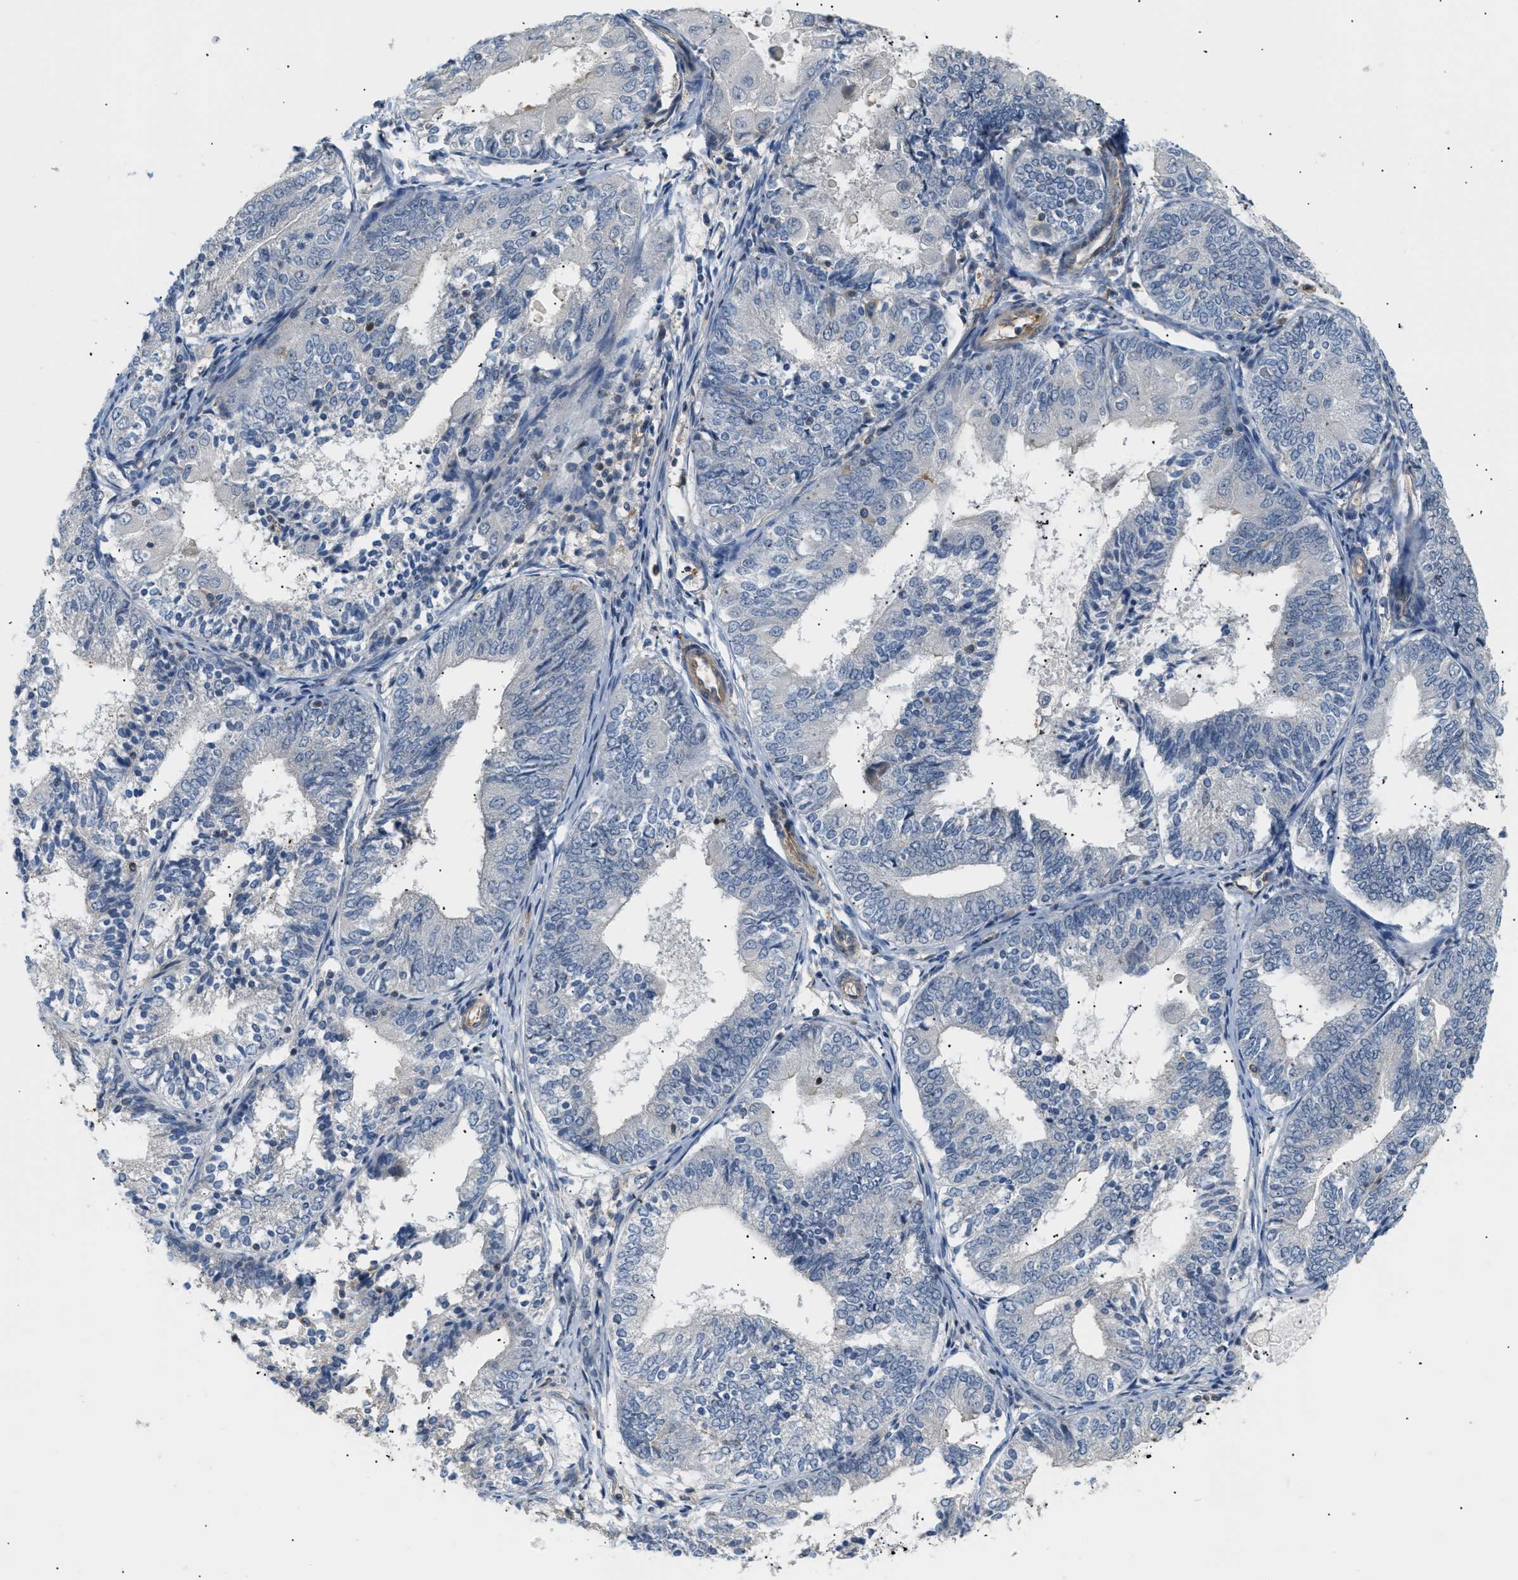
{"staining": {"intensity": "negative", "quantity": "none", "location": "none"}, "tissue": "endometrial cancer", "cell_type": "Tumor cells", "image_type": "cancer", "snomed": [{"axis": "morphology", "description": "Adenocarcinoma, NOS"}, {"axis": "topography", "description": "Endometrium"}], "caption": "IHC micrograph of human endometrial adenocarcinoma stained for a protein (brown), which displays no expression in tumor cells. The staining was performed using DAB to visualize the protein expression in brown, while the nuclei were stained in blue with hematoxylin (Magnification: 20x).", "gene": "CORO2B", "patient": {"sex": "female", "age": 81}}